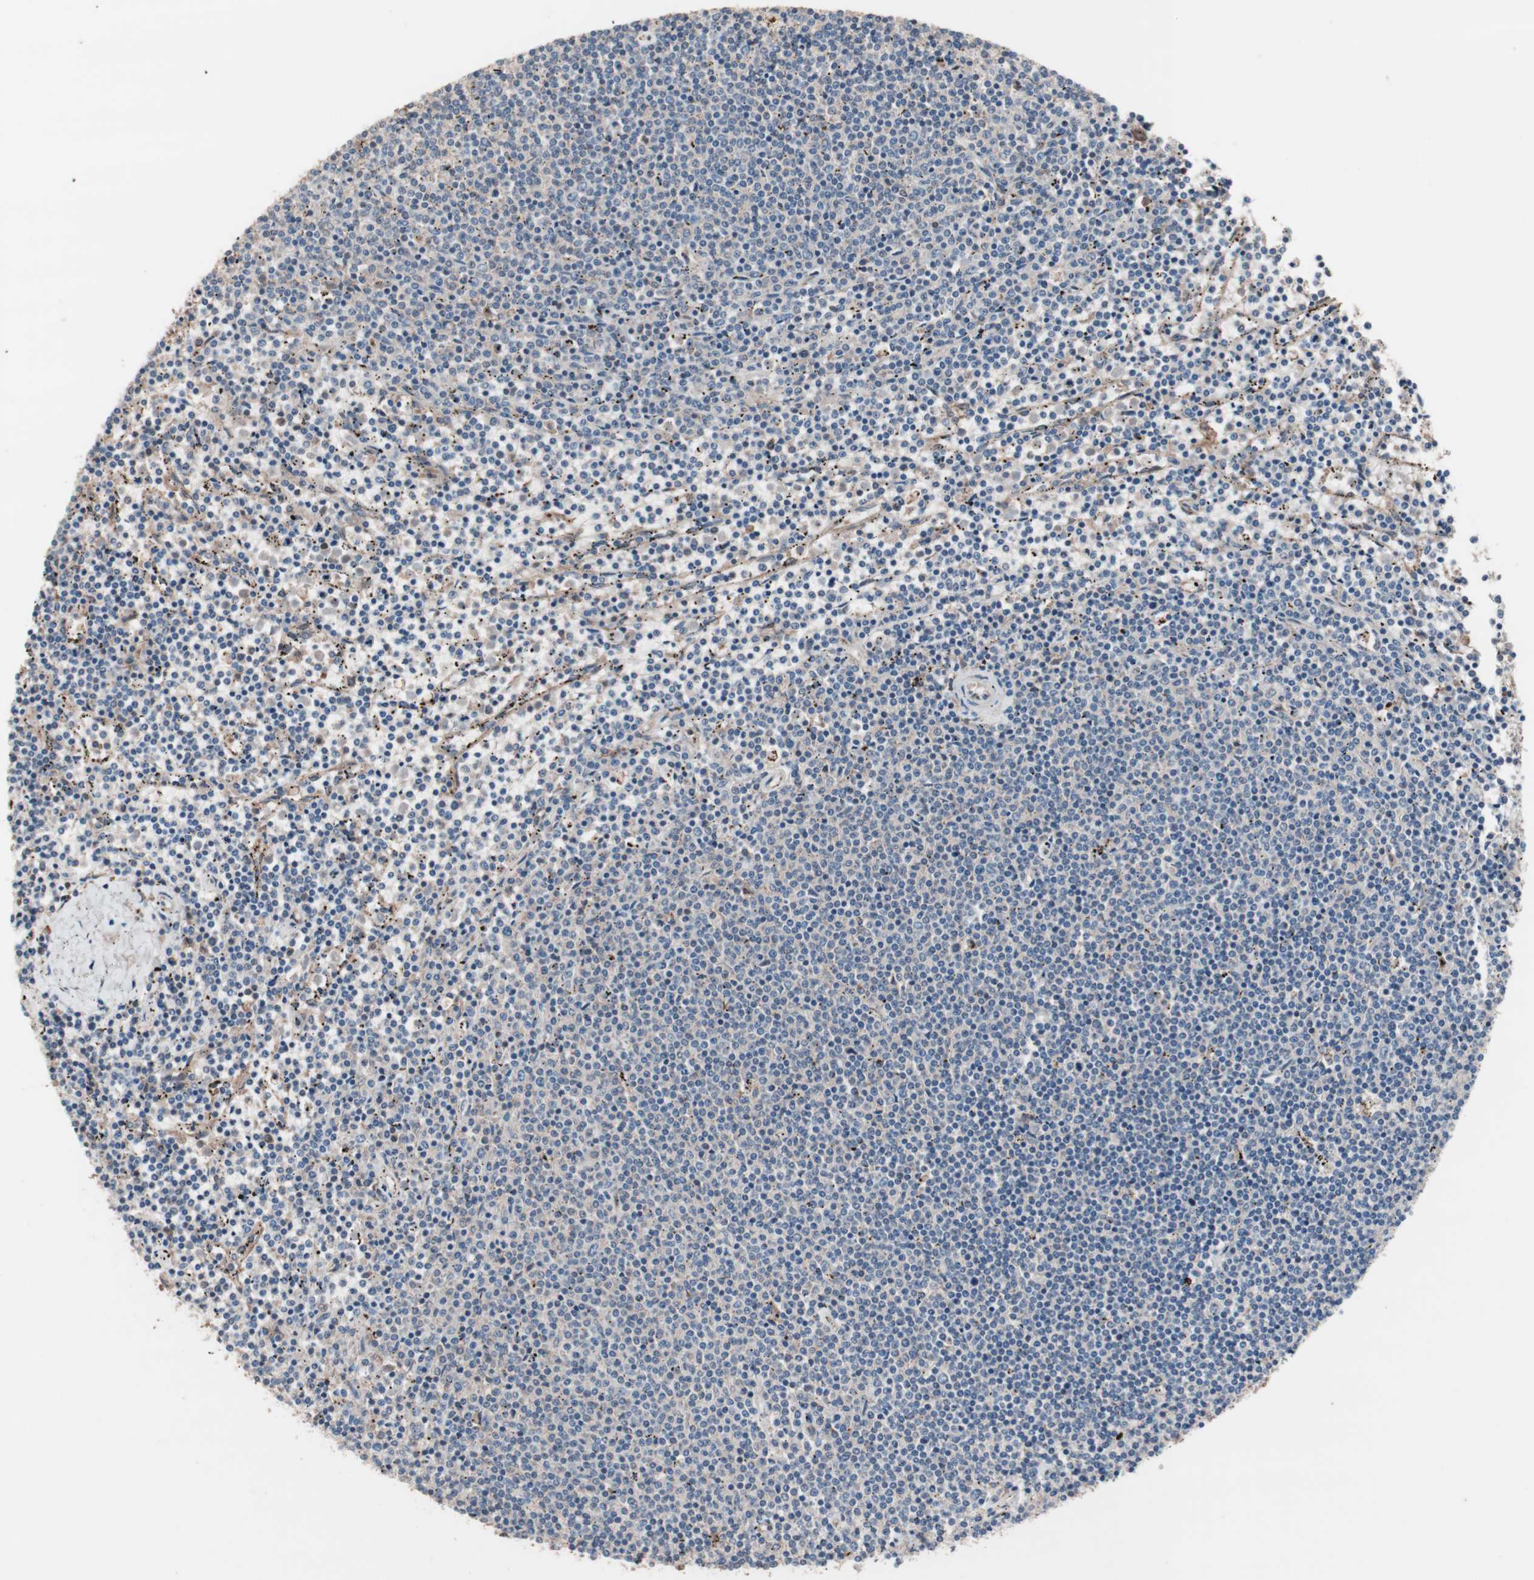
{"staining": {"intensity": "negative", "quantity": "none", "location": "none"}, "tissue": "lymphoma", "cell_type": "Tumor cells", "image_type": "cancer", "snomed": [{"axis": "morphology", "description": "Malignant lymphoma, non-Hodgkin's type, Low grade"}, {"axis": "topography", "description": "Spleen"}], "caption": "IHC histopathology image of neoplastic tissue: lymphoma stained with DAB (3,3'-diaminobenzidine) exhibits no significant protein expression in tumor cells. (Stains: DAB immunohistochemistry (IHC) with hematoxylin counter stain, Microscopy: brightfield microscopy at high magnification).", "gene": "ATG7", "patient": {"sex": "female", "age": 50}}